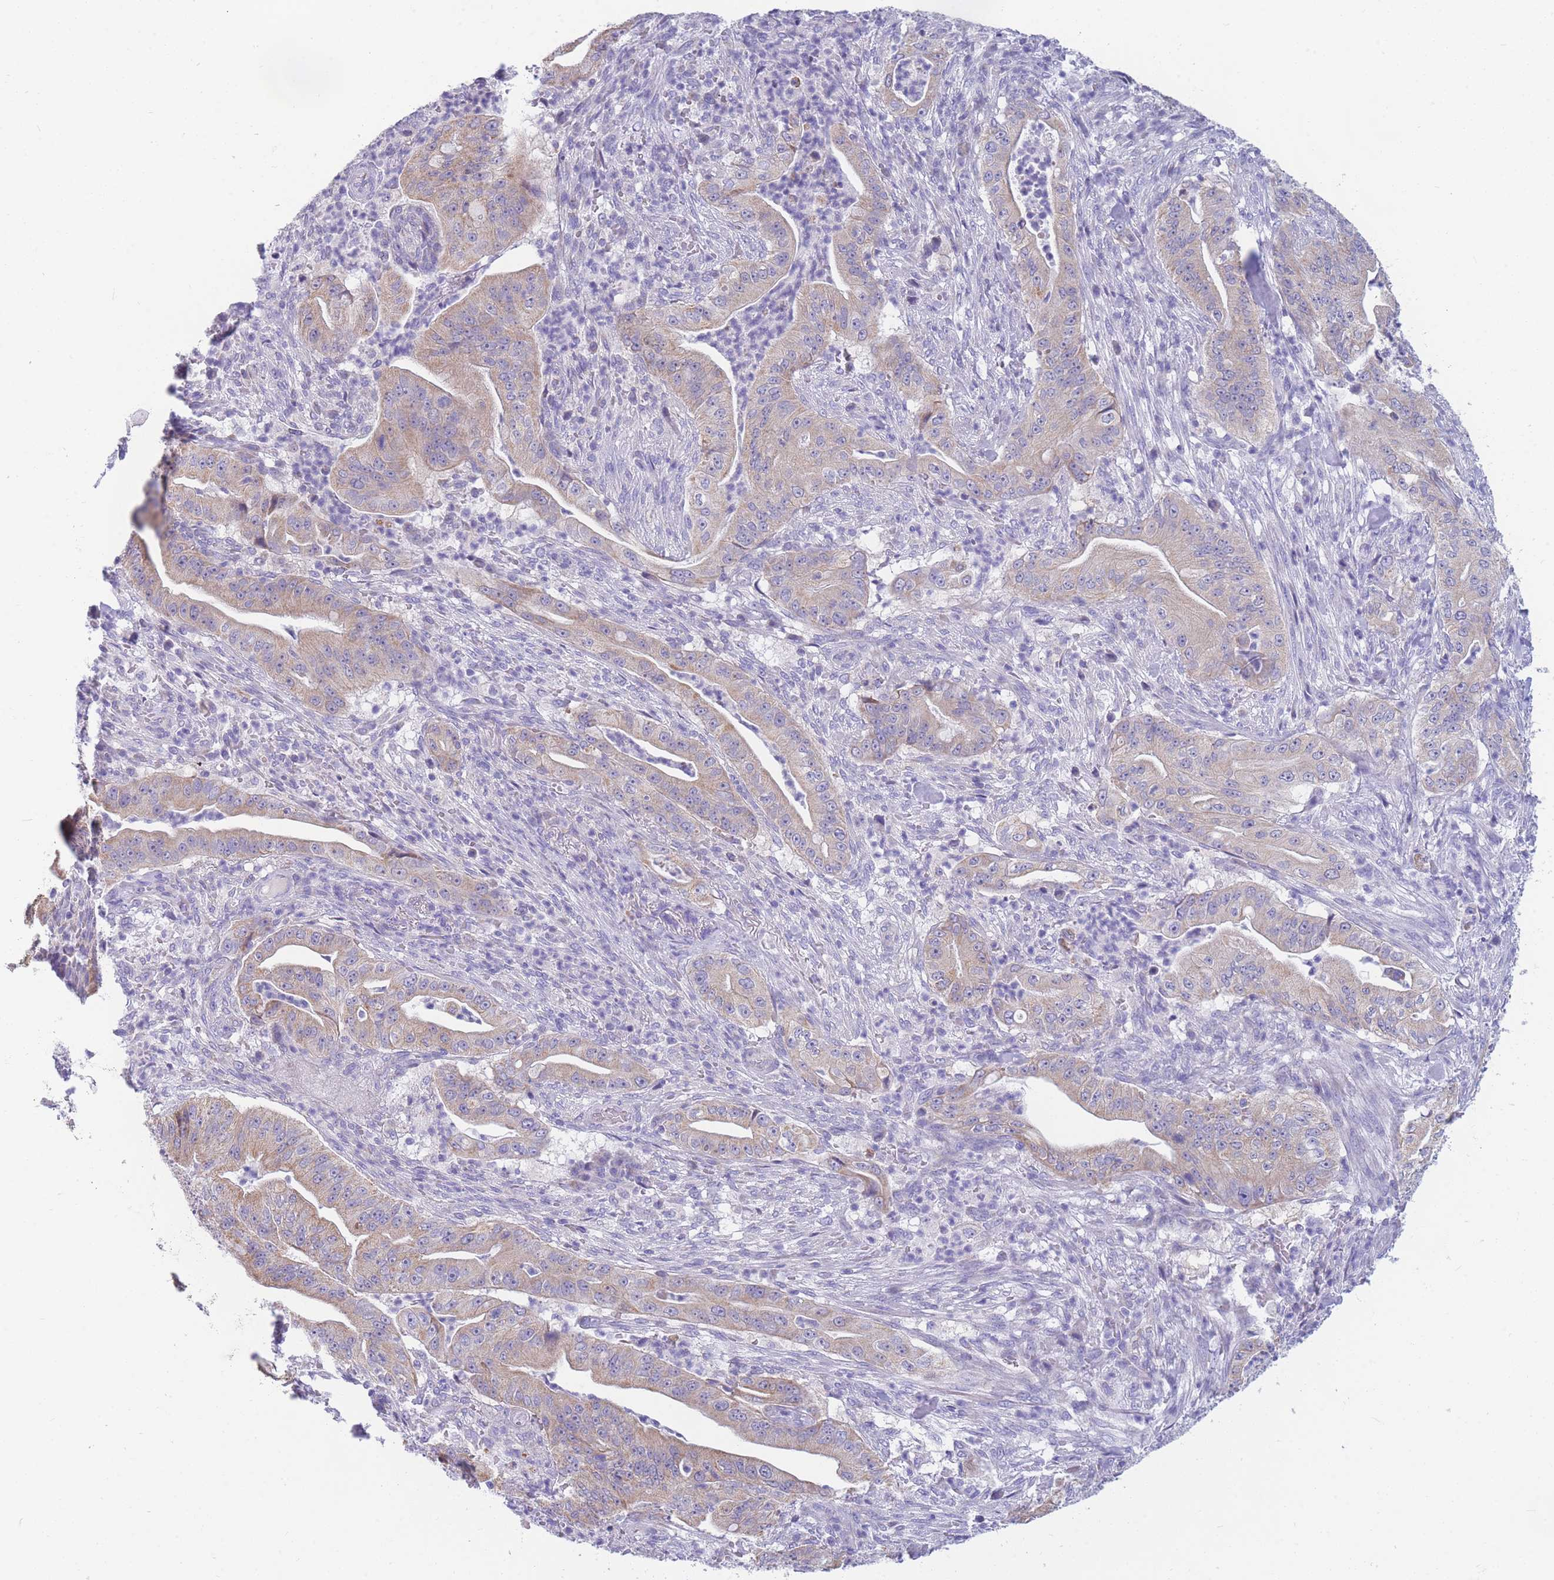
{"staining": {"intensity": "moderate", "quantity": "25%-75%", "location": "cytoplasmic/membranous"}, "tissue": "pancreatic cancer", "cell_type": "Tumor cells", "image_type": "cancer", "snomed": [{"axis": "morphology", "description": "Adenocarcinoma, NOS"}, {"axis": "topography", "description": "Pancreas"}], "caption": "The image demonstrates a brown stain indicating the presence of a protein in the cytoplasmic/membranous of tumor cells in pancreatic cancer (adenocarcinoma). (Stains: DAB in brown, nuclei in blue, Microscopy: brightfield microscopy at high magnification).", "gene": "DHRS11", "patient": {"sex": "male", "age": 71}}